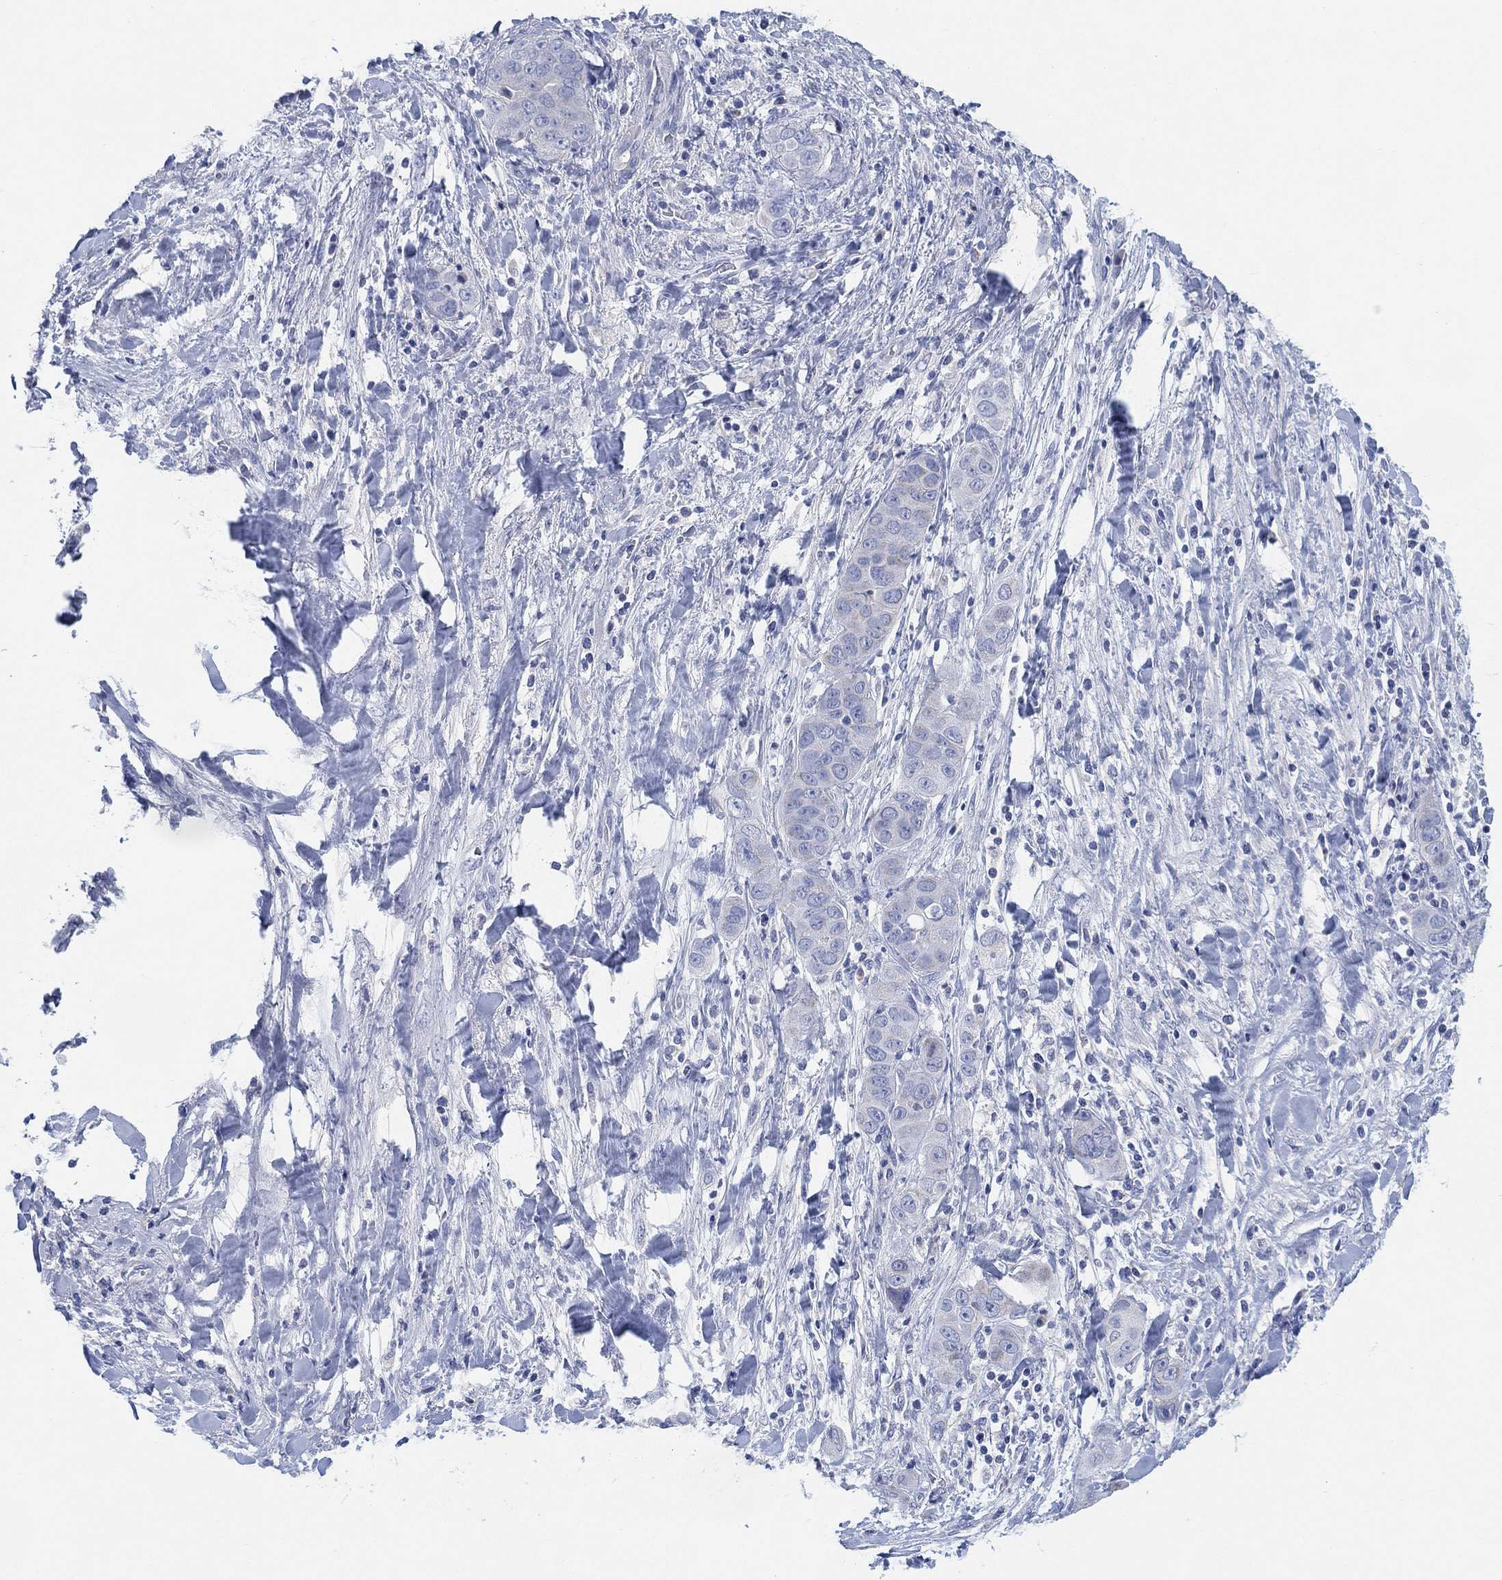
{"staining": {"intensity": "negative", "quantity": "none", "location": "none"}, "tissue": "liver cancer", "cell_type": "Tumor cells", "image_type": "cancer", "snomed": [{"axis": "morphology", "description": "Cholangiocarcinoma"}, {"axis": "topography", "description": "Liver"}], "caption": "The immunohistochemistry (IHC) image has no significant expression in tumor cells of liver cholangiocarcinoma tissue.", "gene": "ADAD2", "patient": {"sex": "female", "age": 52}}